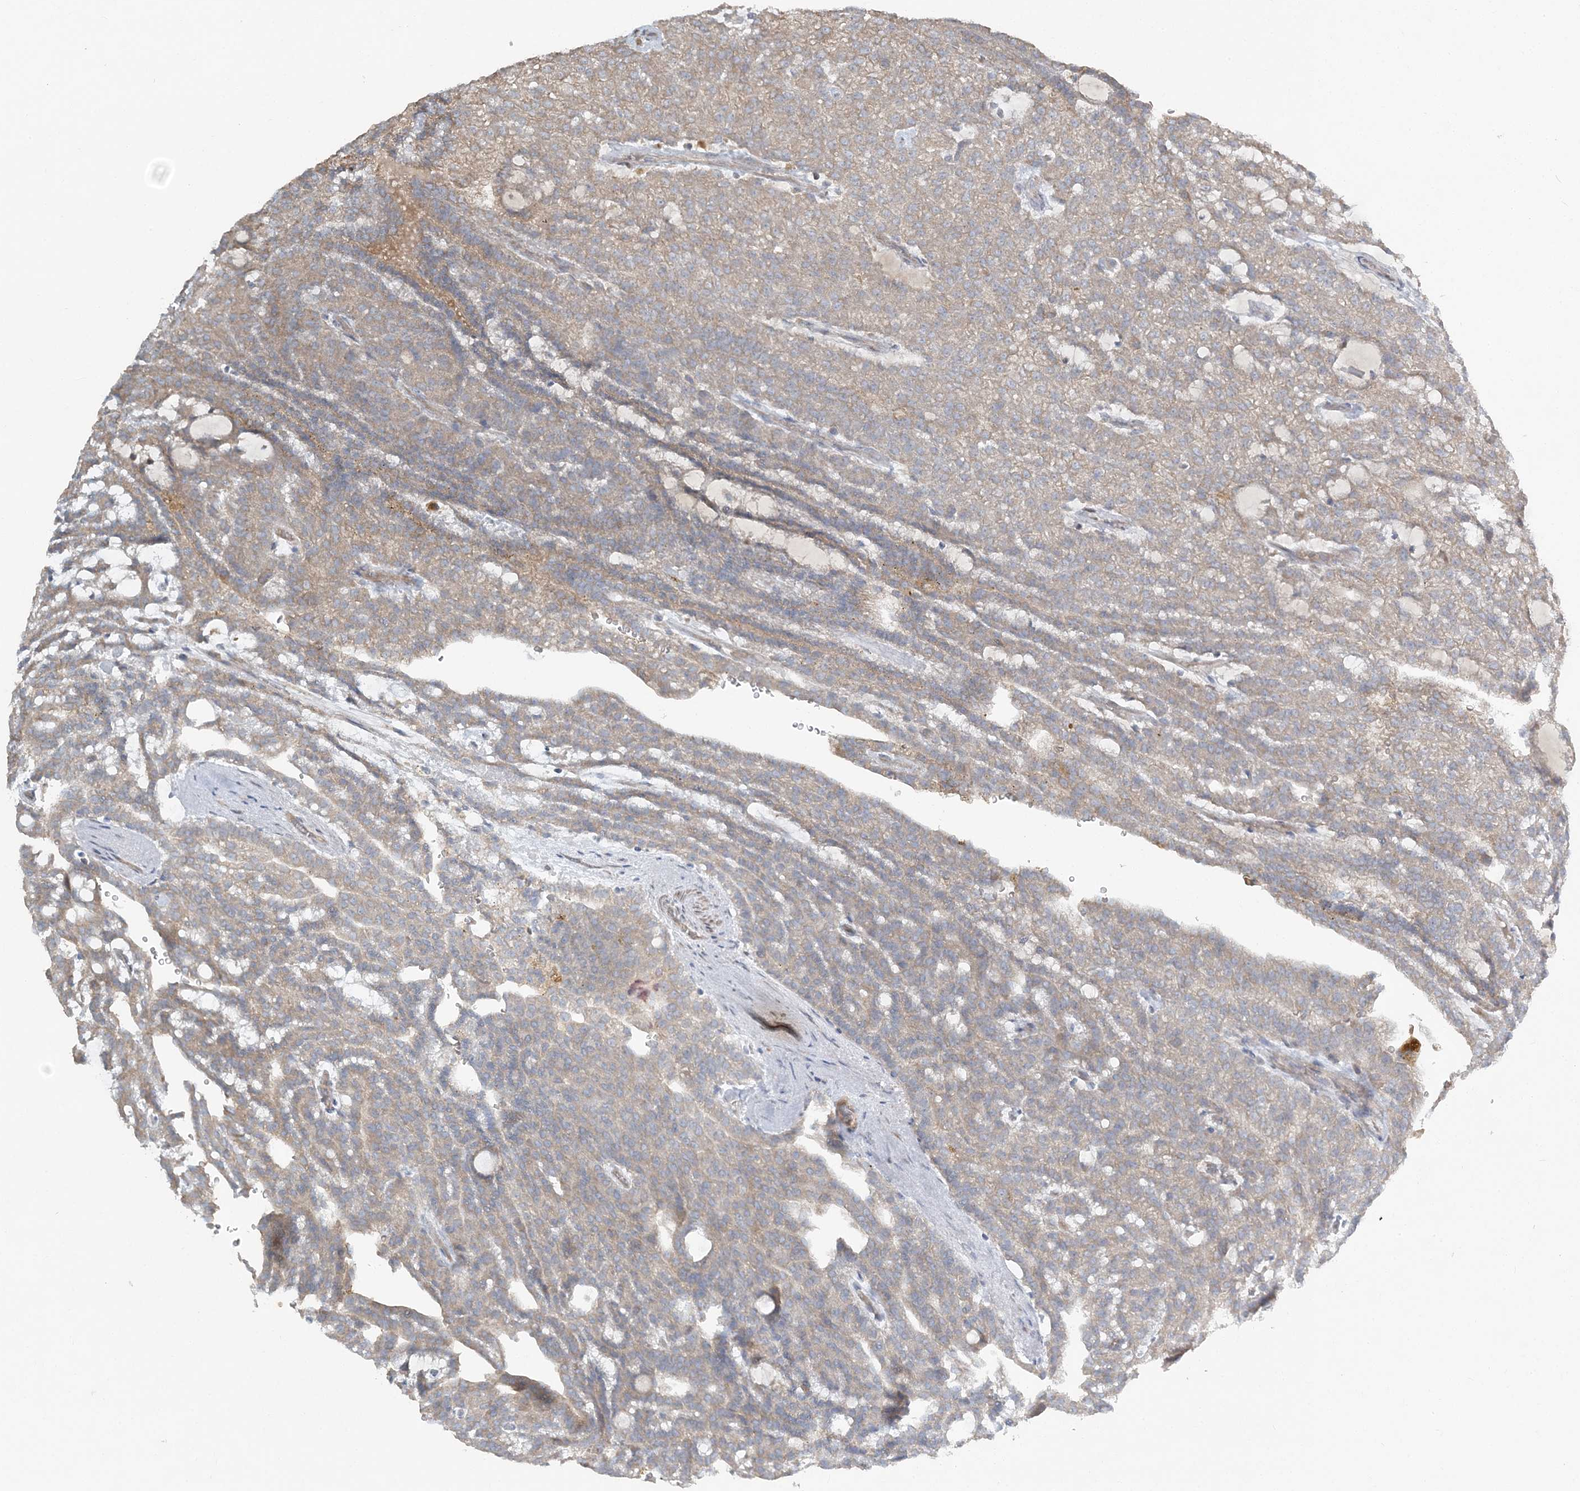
{"staining": {"intensity": "weak", "quantity": ">75%", "location": "cytoplasmic/membranous"}, "tissue": "renal cancer", "cell_type": "Tumor cells", "image_type": "cancer", "snomed": [{"axis": "morphology", "description": "Adenocarcinoma, NOS"}, {"axis": "topography", "description": "Kidney"}], "caption": "DAB (3,3'-diaminobenzidine) immunohistochemical staining of human renal cancer (adenocarcinoma) shows weak cytoplasmic/membranous protein expression in approximately >75% of tumor cells. The staining is performed using DAB (3,3'-diaminobenzidine) brown chromogen to label protein expression. The nuclei are counter-stained blue using hematoxylin.", "gene": "SLC4A10", "patient": {"sex": "male", "age": 63}}